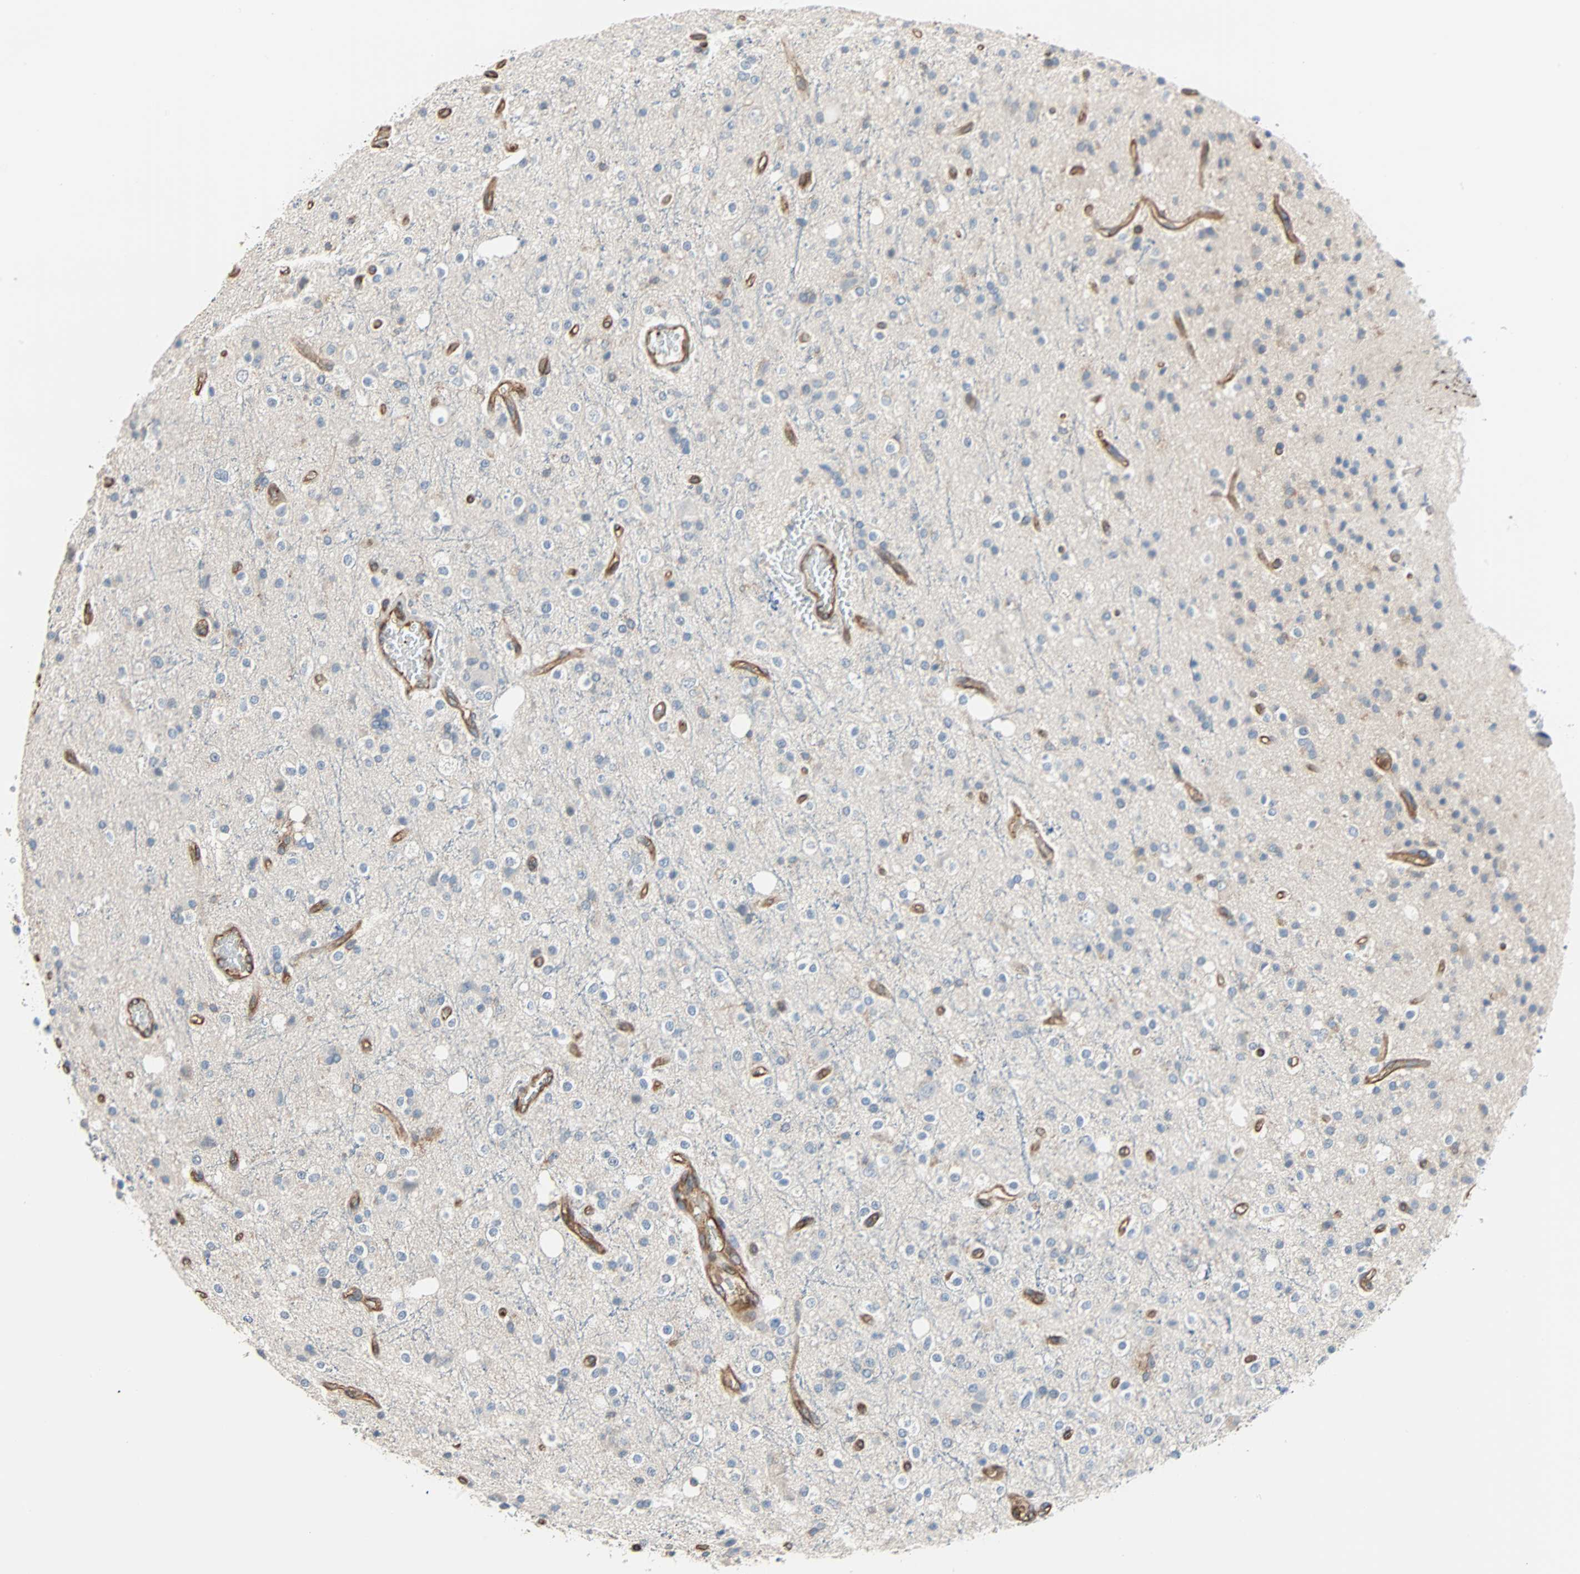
{"staining": {"intensity": "negative", "quantity": "none", "location": "none"}, "tissue": "glioma", "cell_type": "Tumor cells", "image_type": "cancer", "snomed": [{"axis": "morphology", "description": "Glioma, malignant, High grade"}, {"axis": "topography", "description": "Brain"}], "caption": "A histopathology image of high-grade glioma (malignant) stained for a protein displays no brown staining in tumor cells. The staining was performed using DAB to visualize the protein expression in brown, while the nuclei were stained in blue with hematoxylin (Magnification: 20x).", "gene": "GALNT10", "patient": {"sex": "male", "age": 47}}